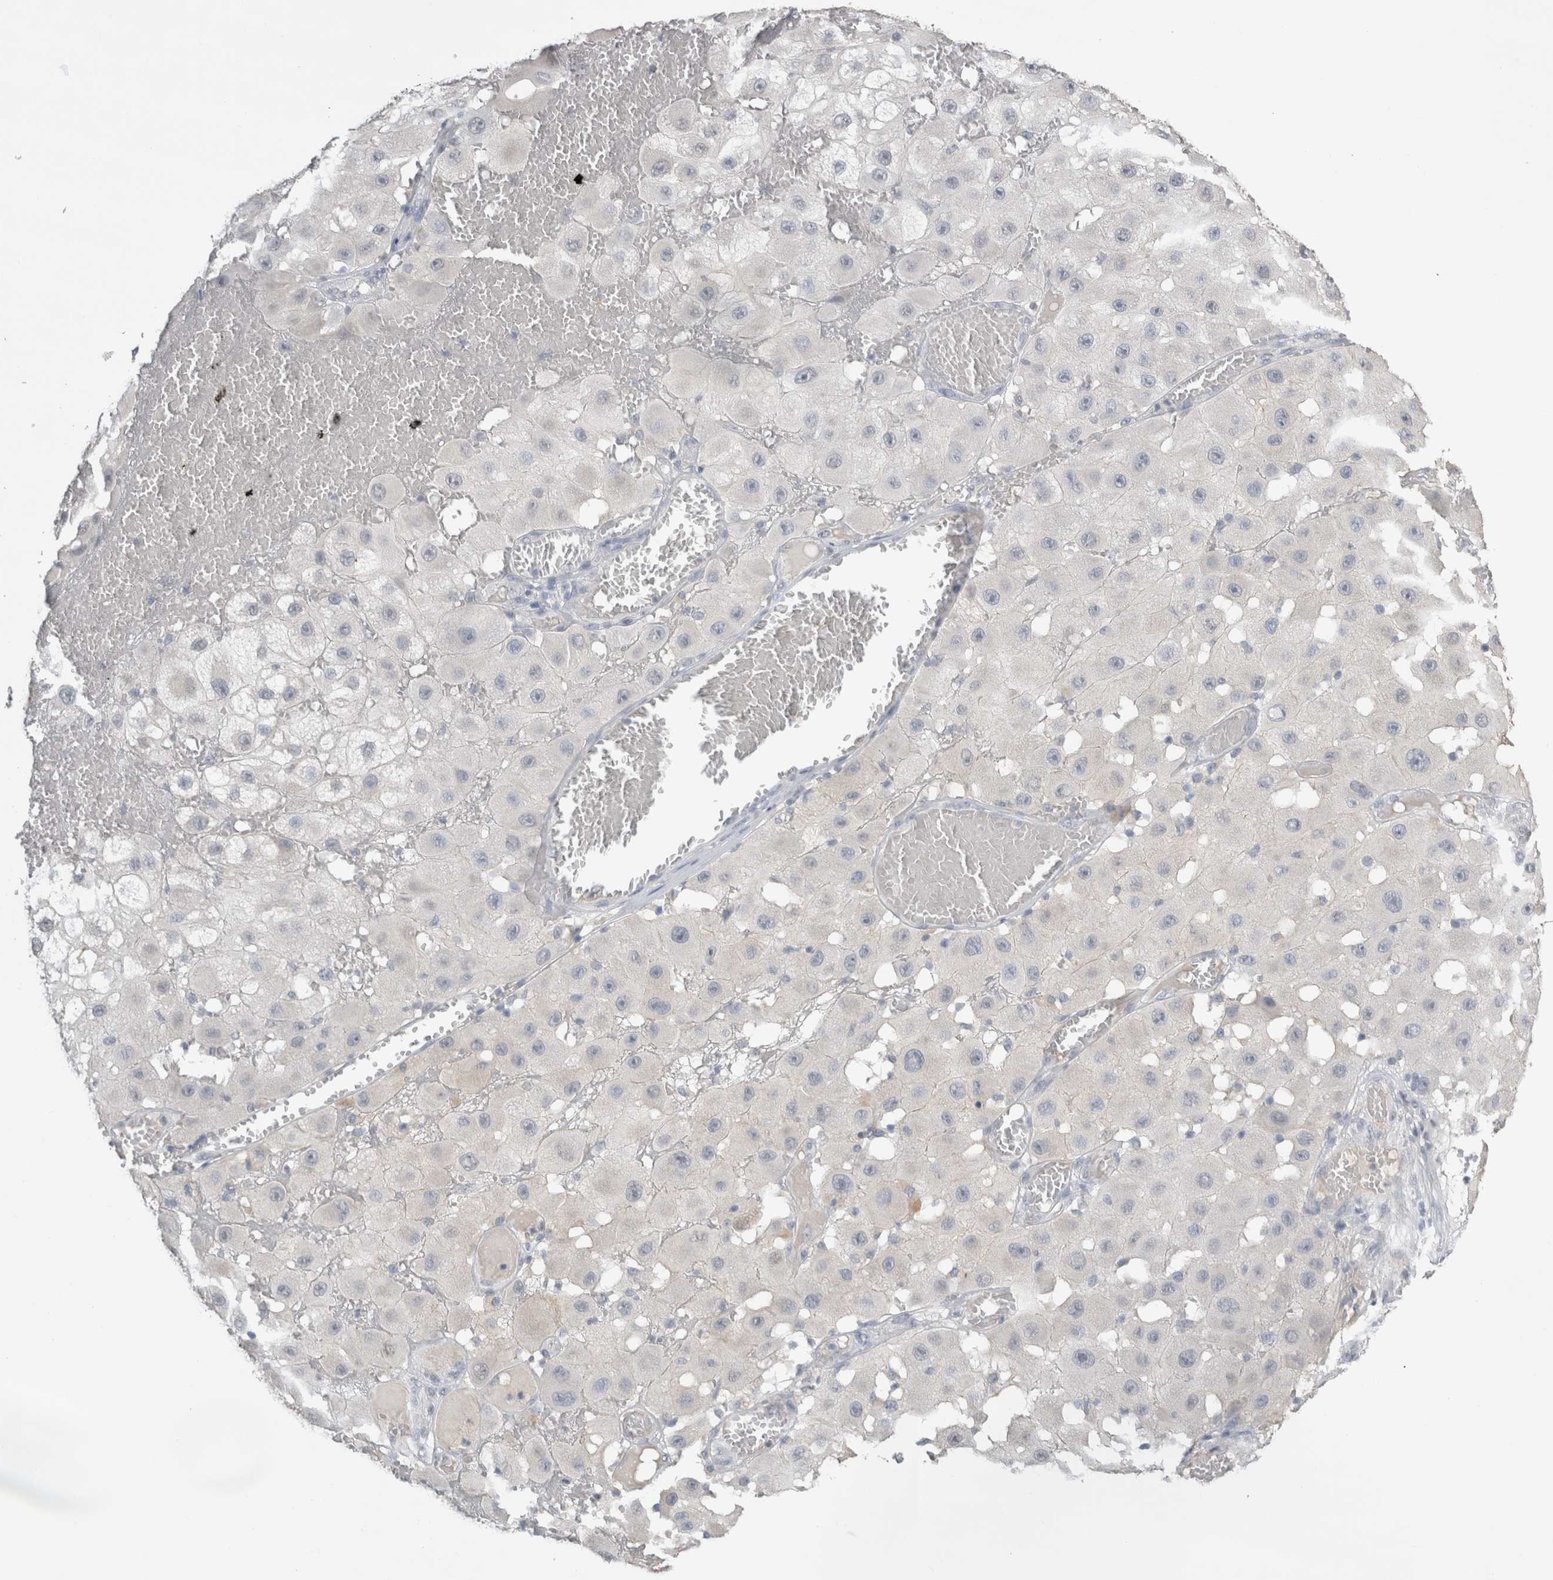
{"staining": {"intensity": "negative", "quantity": "none", "location": "none"}, "tissue": "melanoma", "cell_type": "Tumor cells", "image_type": "cancer", "snomed": [{"axis": "morphology", "description": "Malignant melanoma, NOS"}, {"axis": "topography", "description": "Skin"}], "caption": "Malignant melanoma was stained to show a protein in brown. There is no significant expression in tumor cells.", "gene": "NAALADL2", "patient": {"sex": "female", "age": 81}}